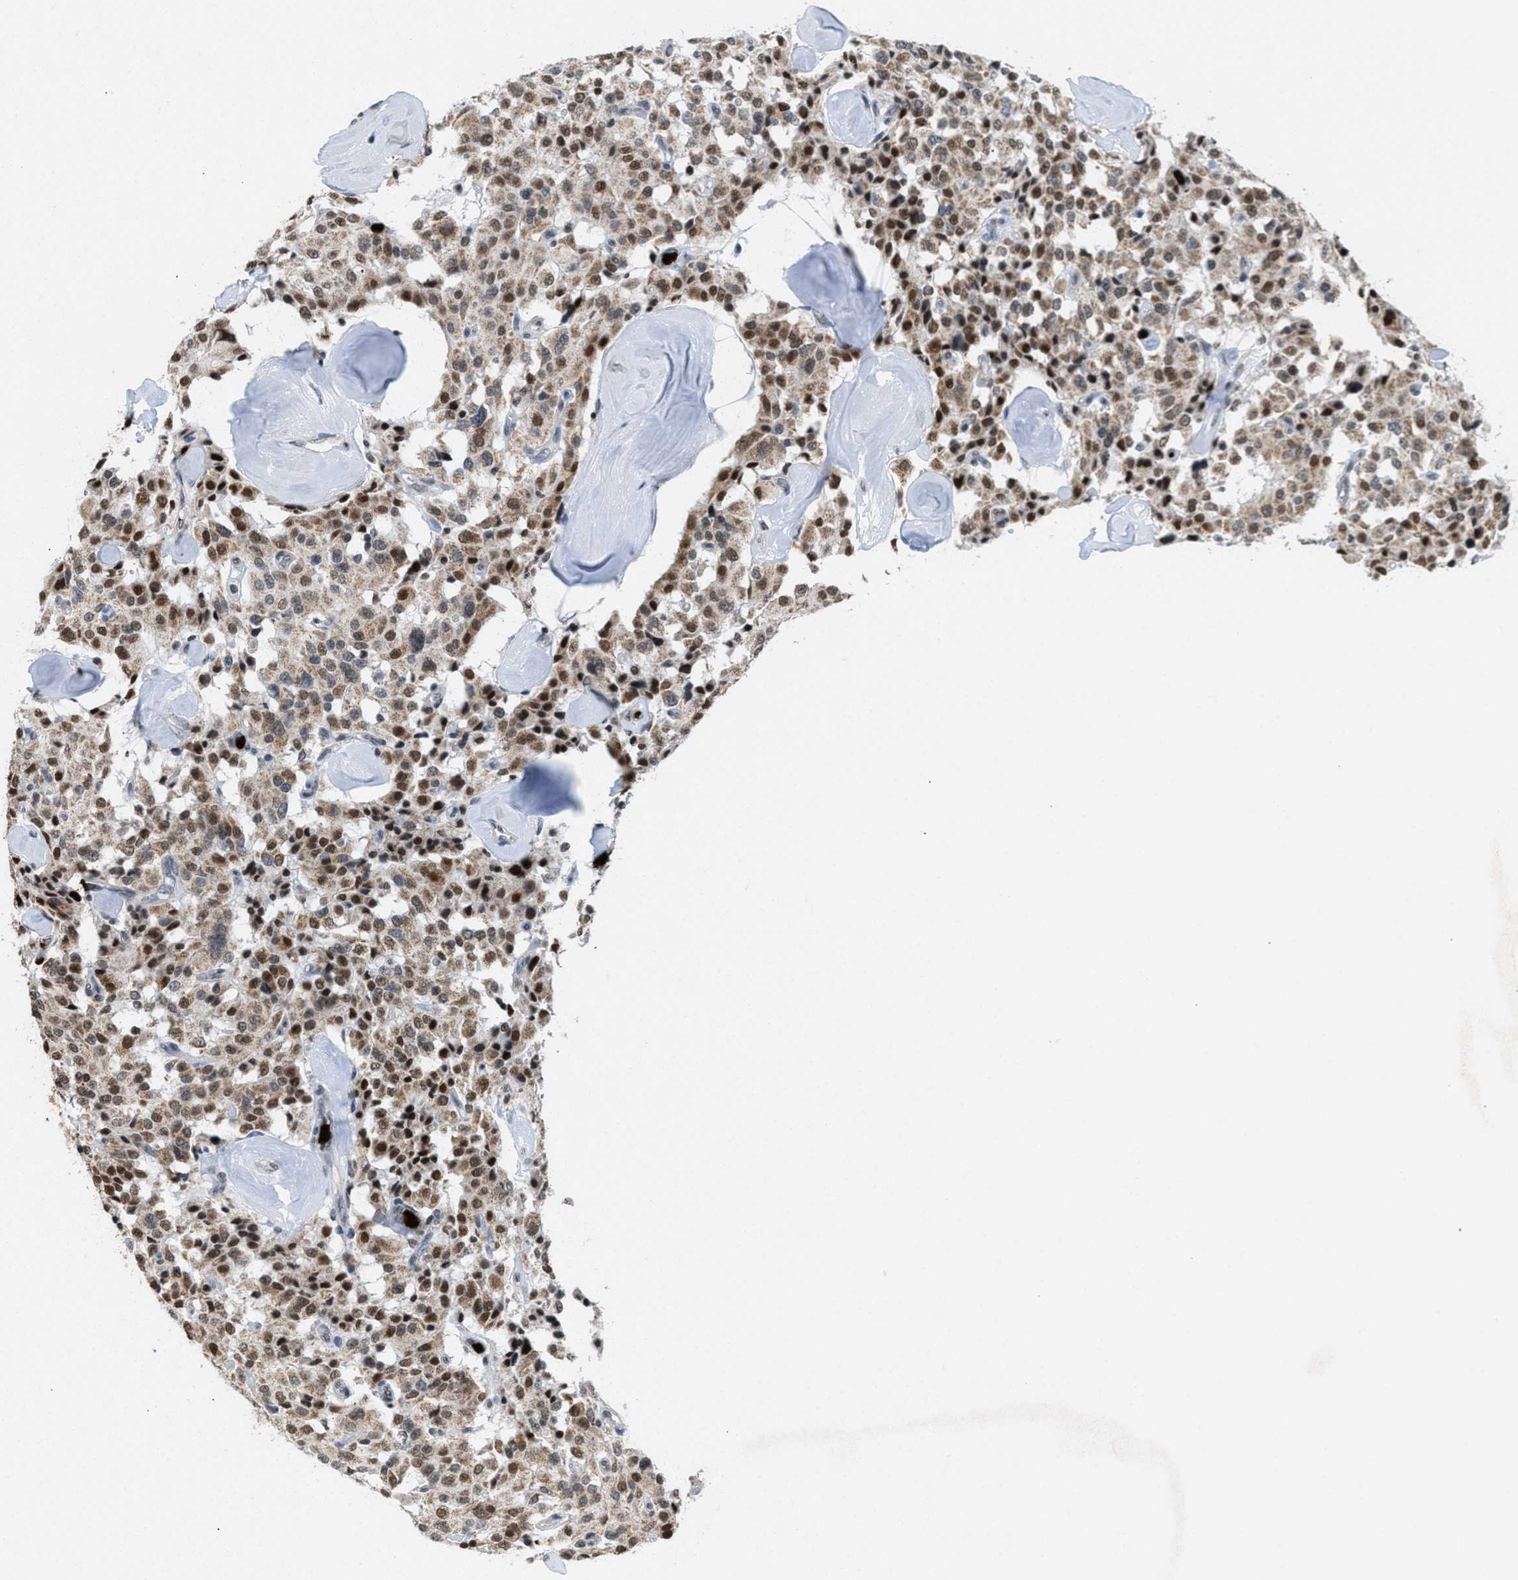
{"staining": {"intensity": "moderate", "quantity": ">75%", "location": "cytoplasmic/membranous,nuclear"}, "tissue": "carcinoid", "cell_type": "Tumor cells", "image_type": "cancer", "snomed": [{"axis": "morphology", "description": "Carcinoid, malignant, NOS"}, {"axis": "topography", "description": "Lung"}], "caption": "A high-resolution micrograph shows immunohistochemistry (IHC) staining of malignant carcinoid, which displays moderate cytoplasmic/membranous and nuclear staining in about >75% of tumor cells.", "gene": "PRUNE2", "patient": {"sex": "male", "age": 30}}